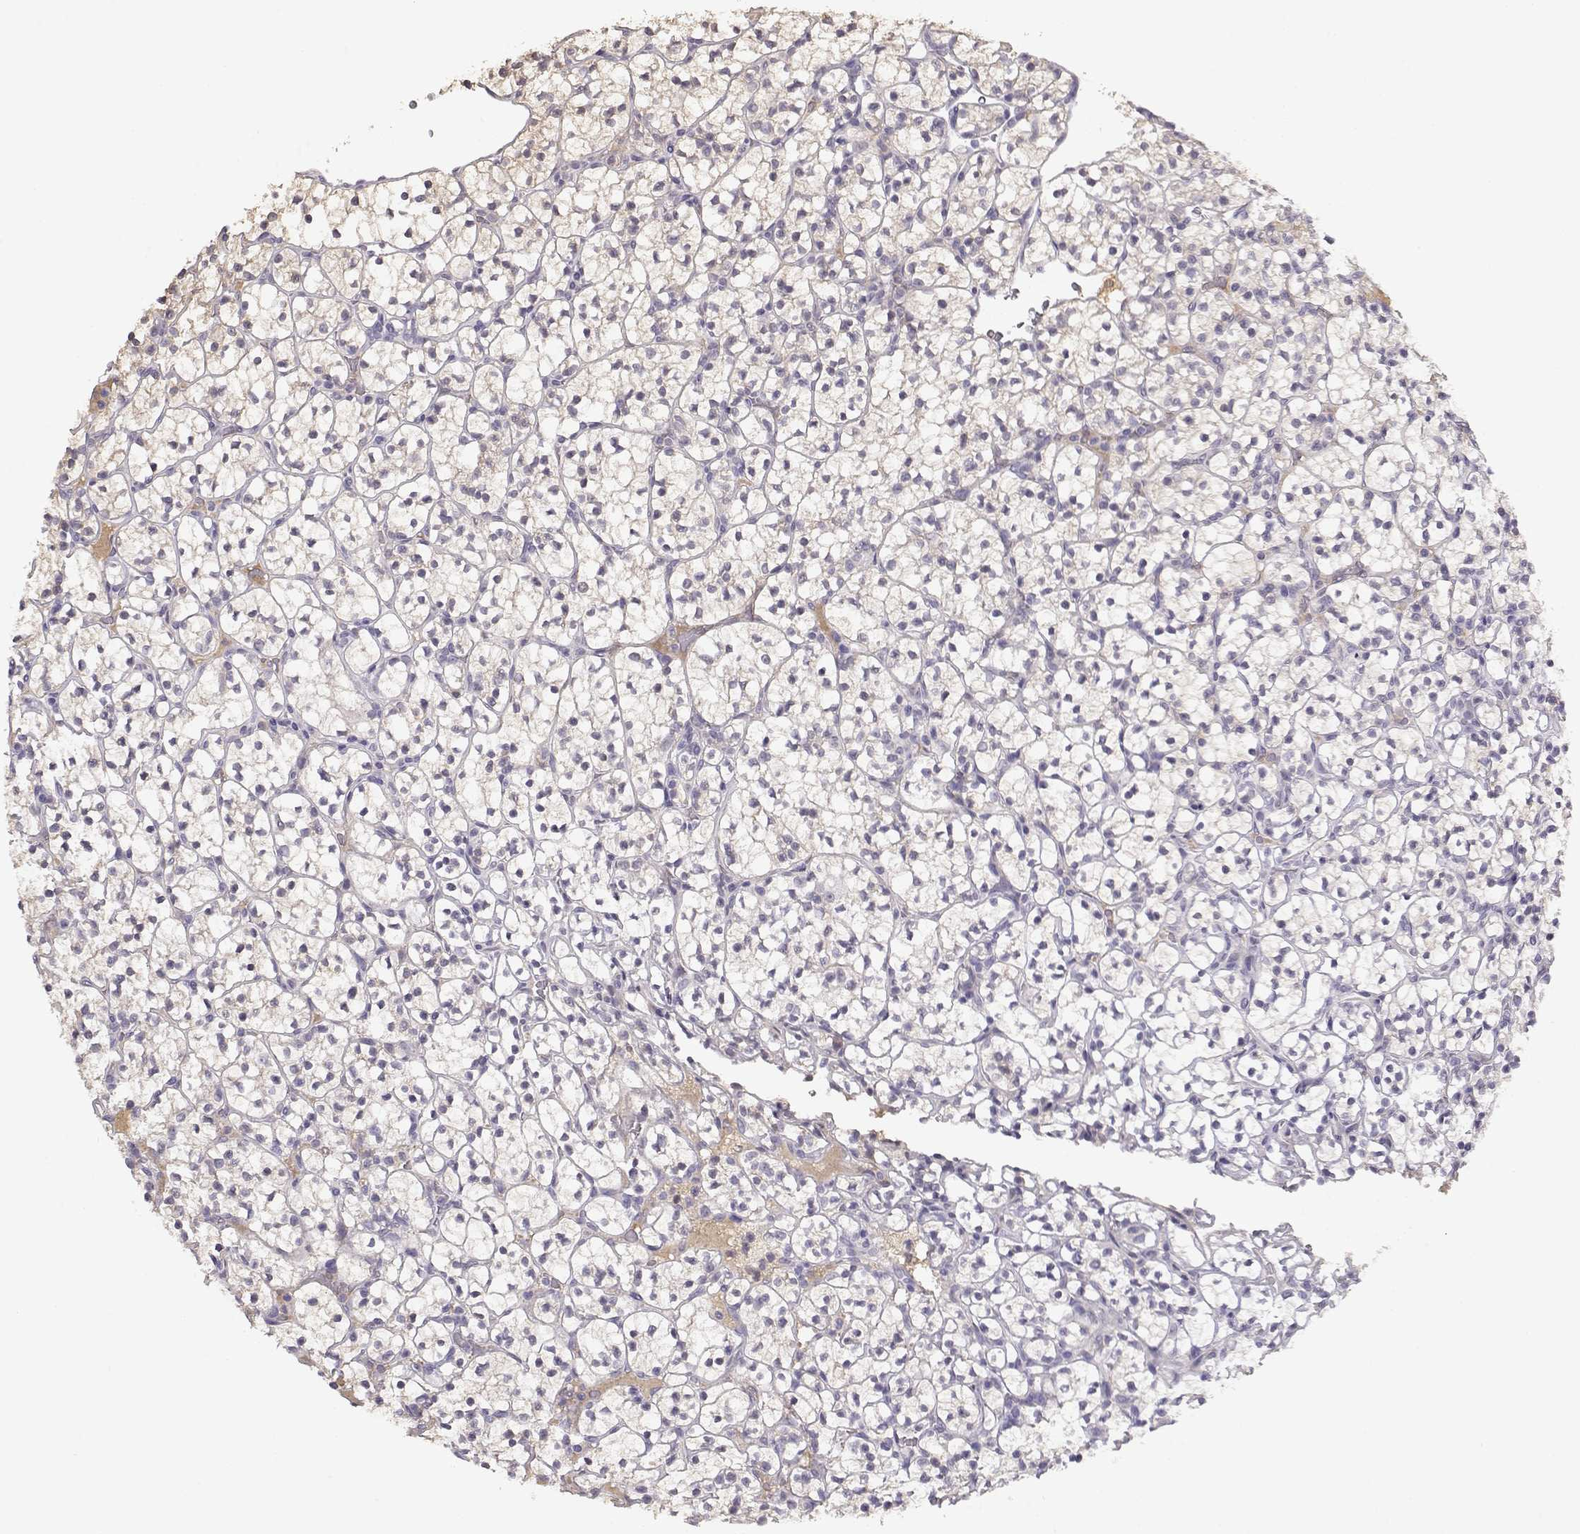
{"staining": {"intensity": "negative", "quantity": "none", "location": "none"}, "tissue": "renal cancer", "cell_type": "Tumor cells", "image_type": "cancer", "snomed": [{"axis": "morphology", "description": "Adenocarcinoma, NOS"}, {"axis": "topography", "description": "Kidney"}], "caption": "Immunohistochemical staining of renal cancer (adenocarcinoma) demonstrates no significant staining in tumor cells. (Immunohistochemistry, brightfield microscopy, high magnification).", "gene": "TACR1", "patient": {"sex": "female", "age": 89}}